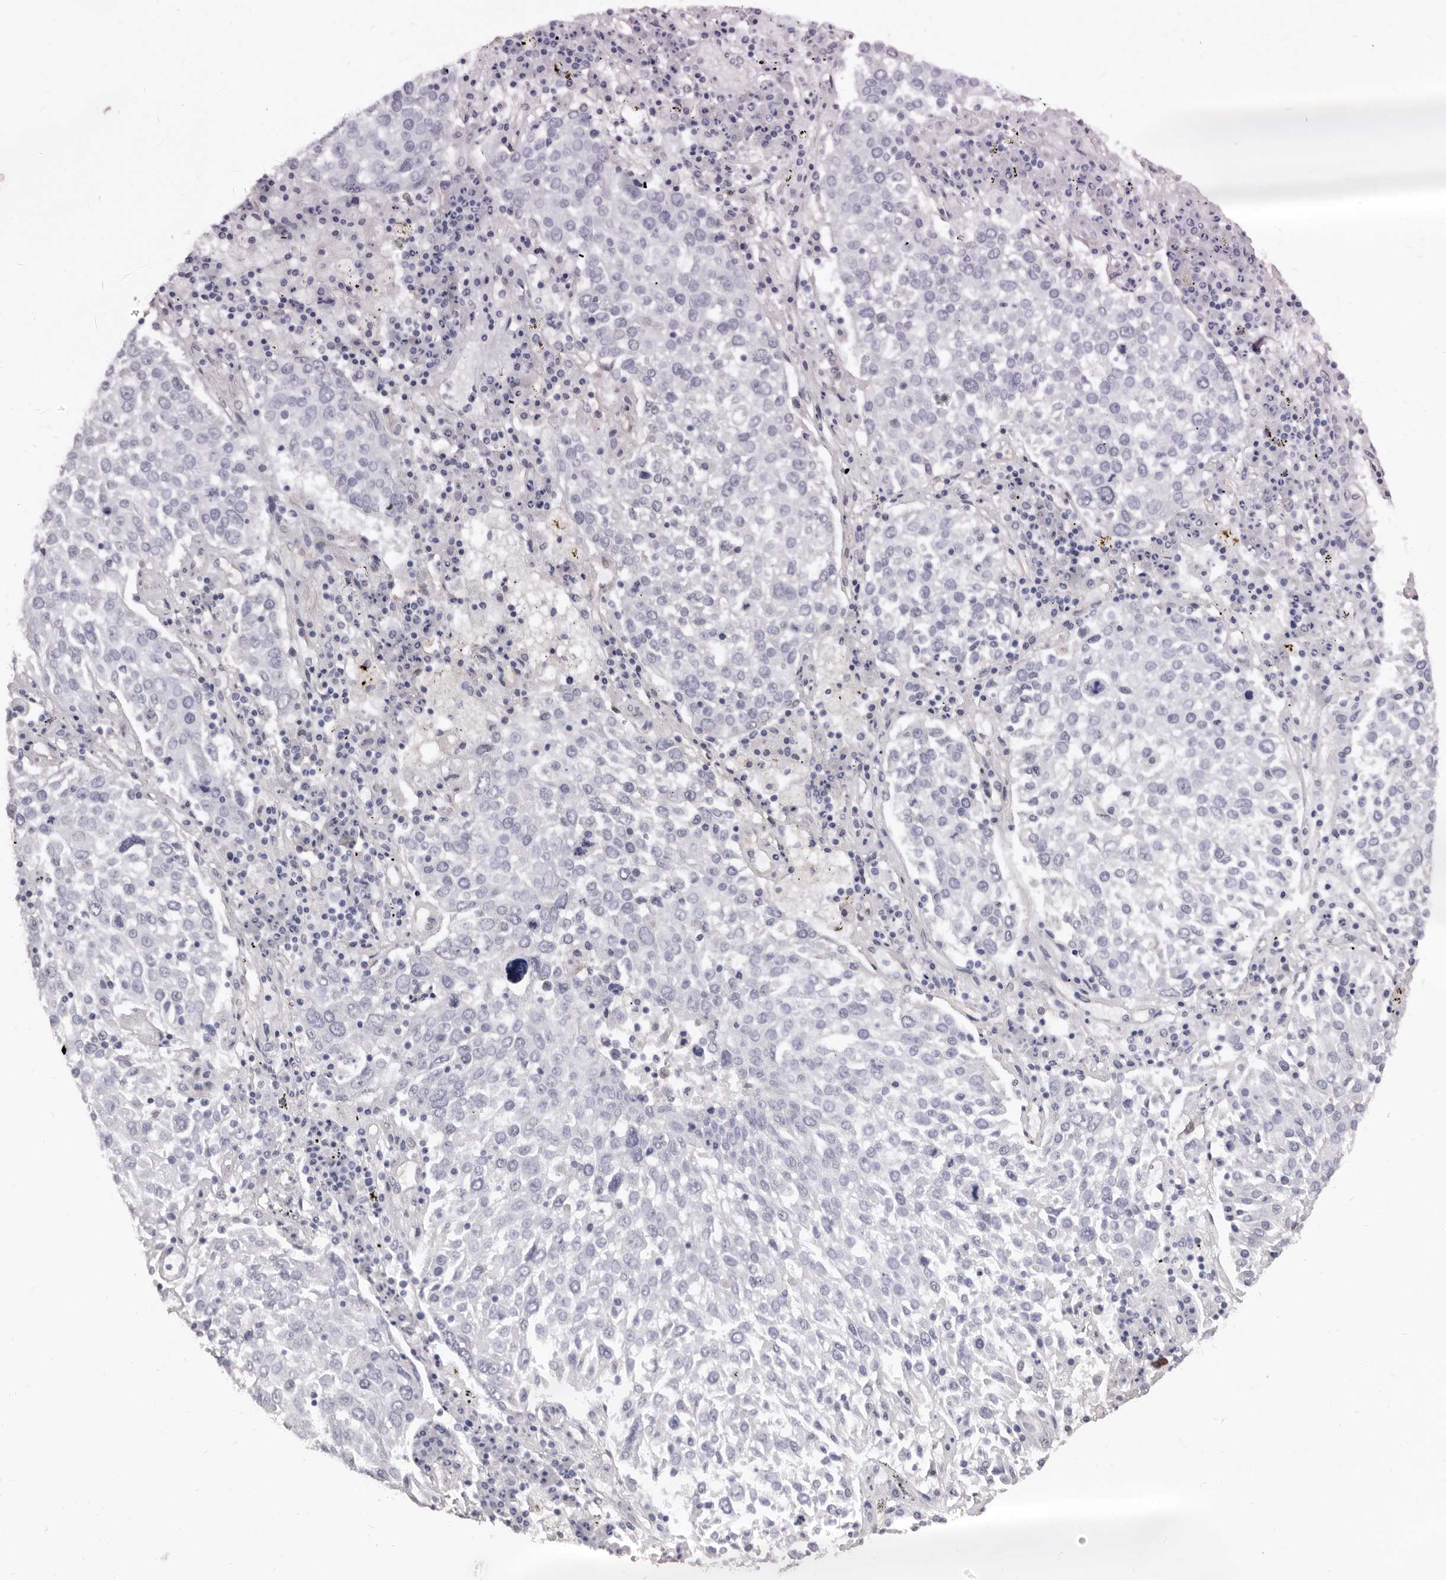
{"staining": {"intensity": "negative", "quantity": "none", "location": "none"}, "tissue": "lung cancer", "cell_type": "Tumor cells", "image_type": "cancer", "snomed": [{"axis": "morphology", "description": "Squamous cell carcinoma, NOS"}, {"axis": "topography", "description": "Lung"}], "caption": "DAB (3,3'-diaminobenzidine) immunohistochemical staining of human lung squamous cell carcinoma shows no significant staining in tumor cells. (DAB IHC with hematoxylin counter stain).", "gene": "KHDRBS2", "patient": {"sex": "male", "age": 65}}